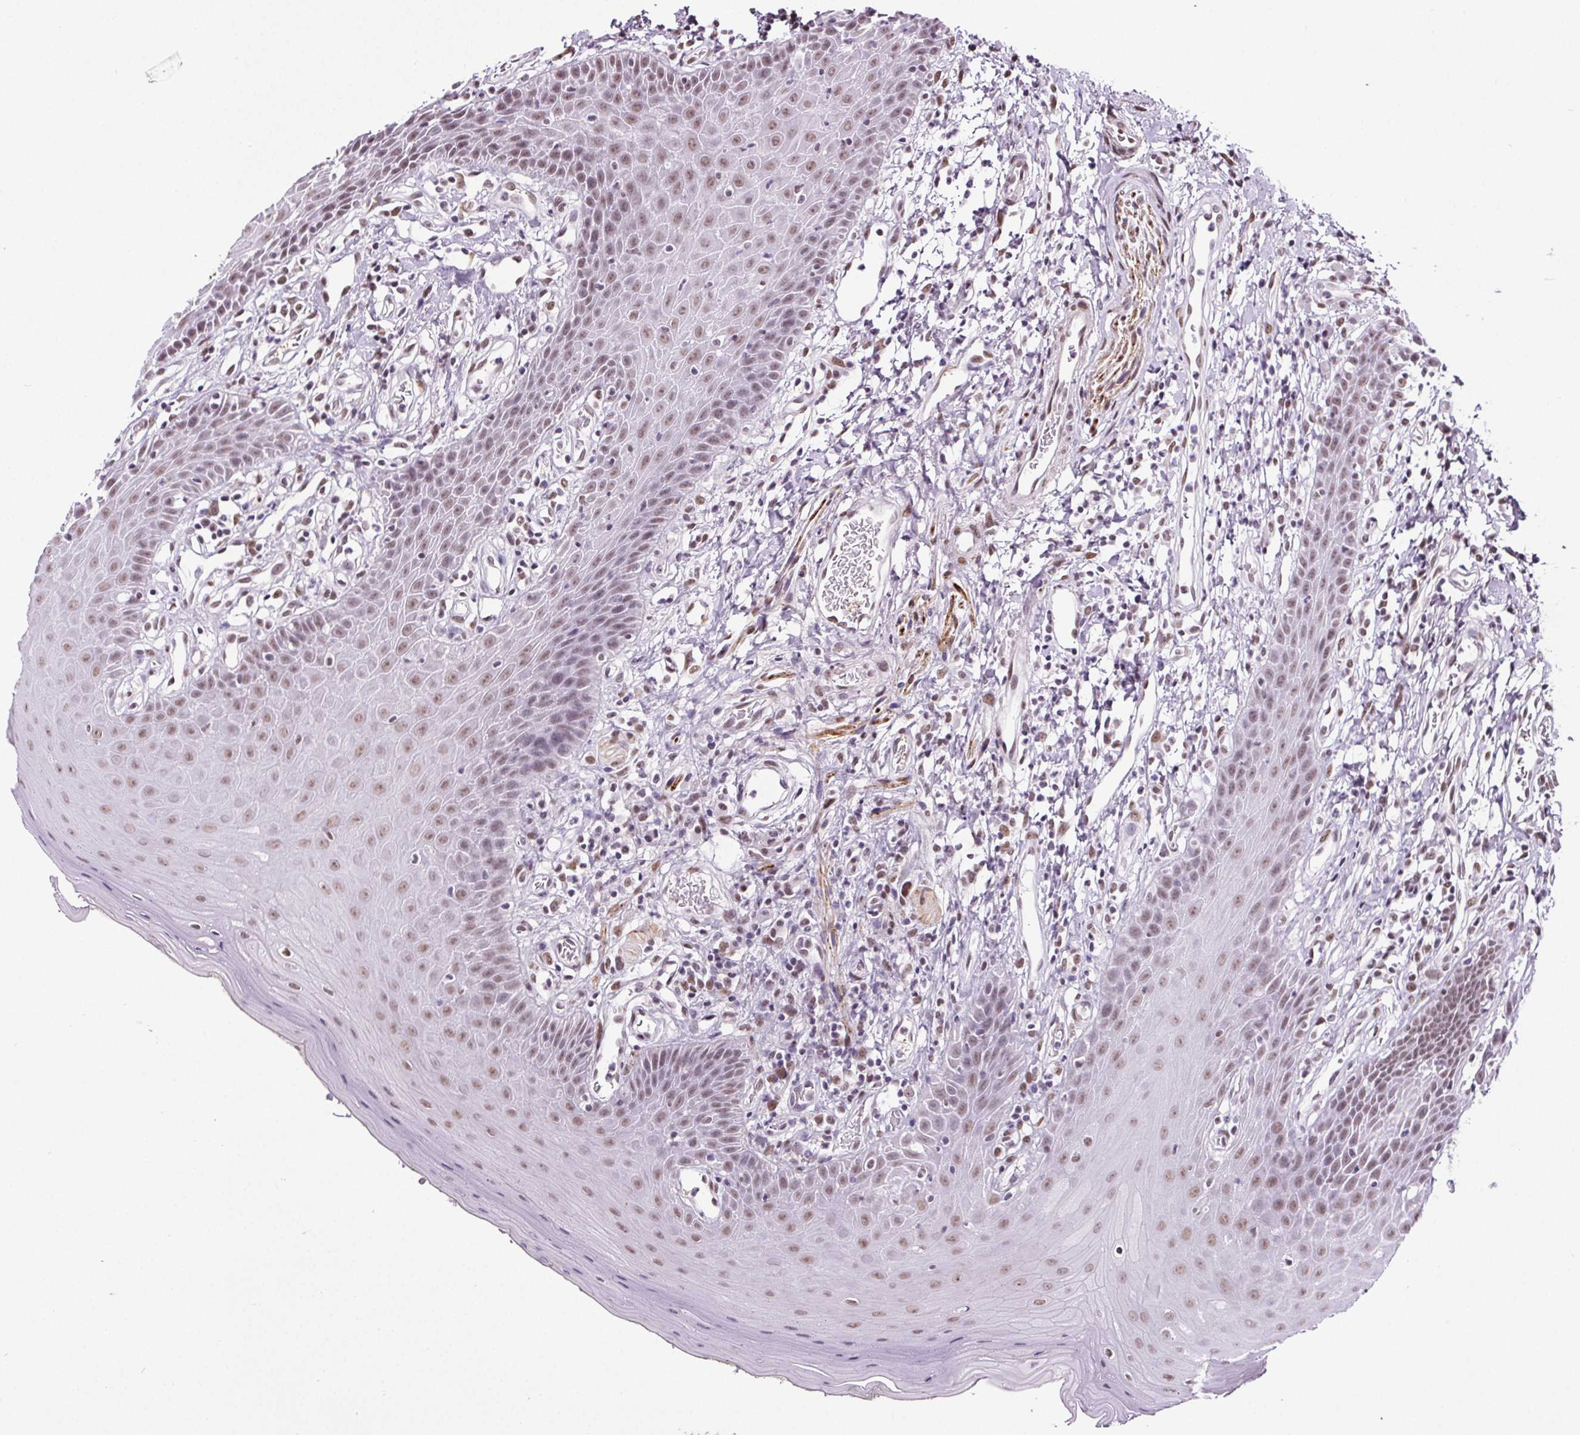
{"staining": {"intensity": "moderate", "quantity": "25%-75%", "location": "nuclear"}, "tissue": "oral mucosa", "cell_type": "Squamous epithelial cells", "image_type": "normal", "snomed": [{"axis": "morphology", "description": "Normal tissue, NOS"}, {"axis": "topography", "description": "Oral tissue"}, {"axis": "topography", "description": "Tounge, NOS"}], "caption": "Brown immunohistochemical staining in benign oral mucosa exhibits moderate nuclear expression in about 25%-75% of squamous epithelial cells. The staining was performed using DAB (3,3'-diaminobenzidine) to visualize the protein expression in brown, while the nuclei were stained in blue with hematoxylin (Magnification: 20x).", "gene": "GP6", "patient": {"sex": "female", "age": 59}}